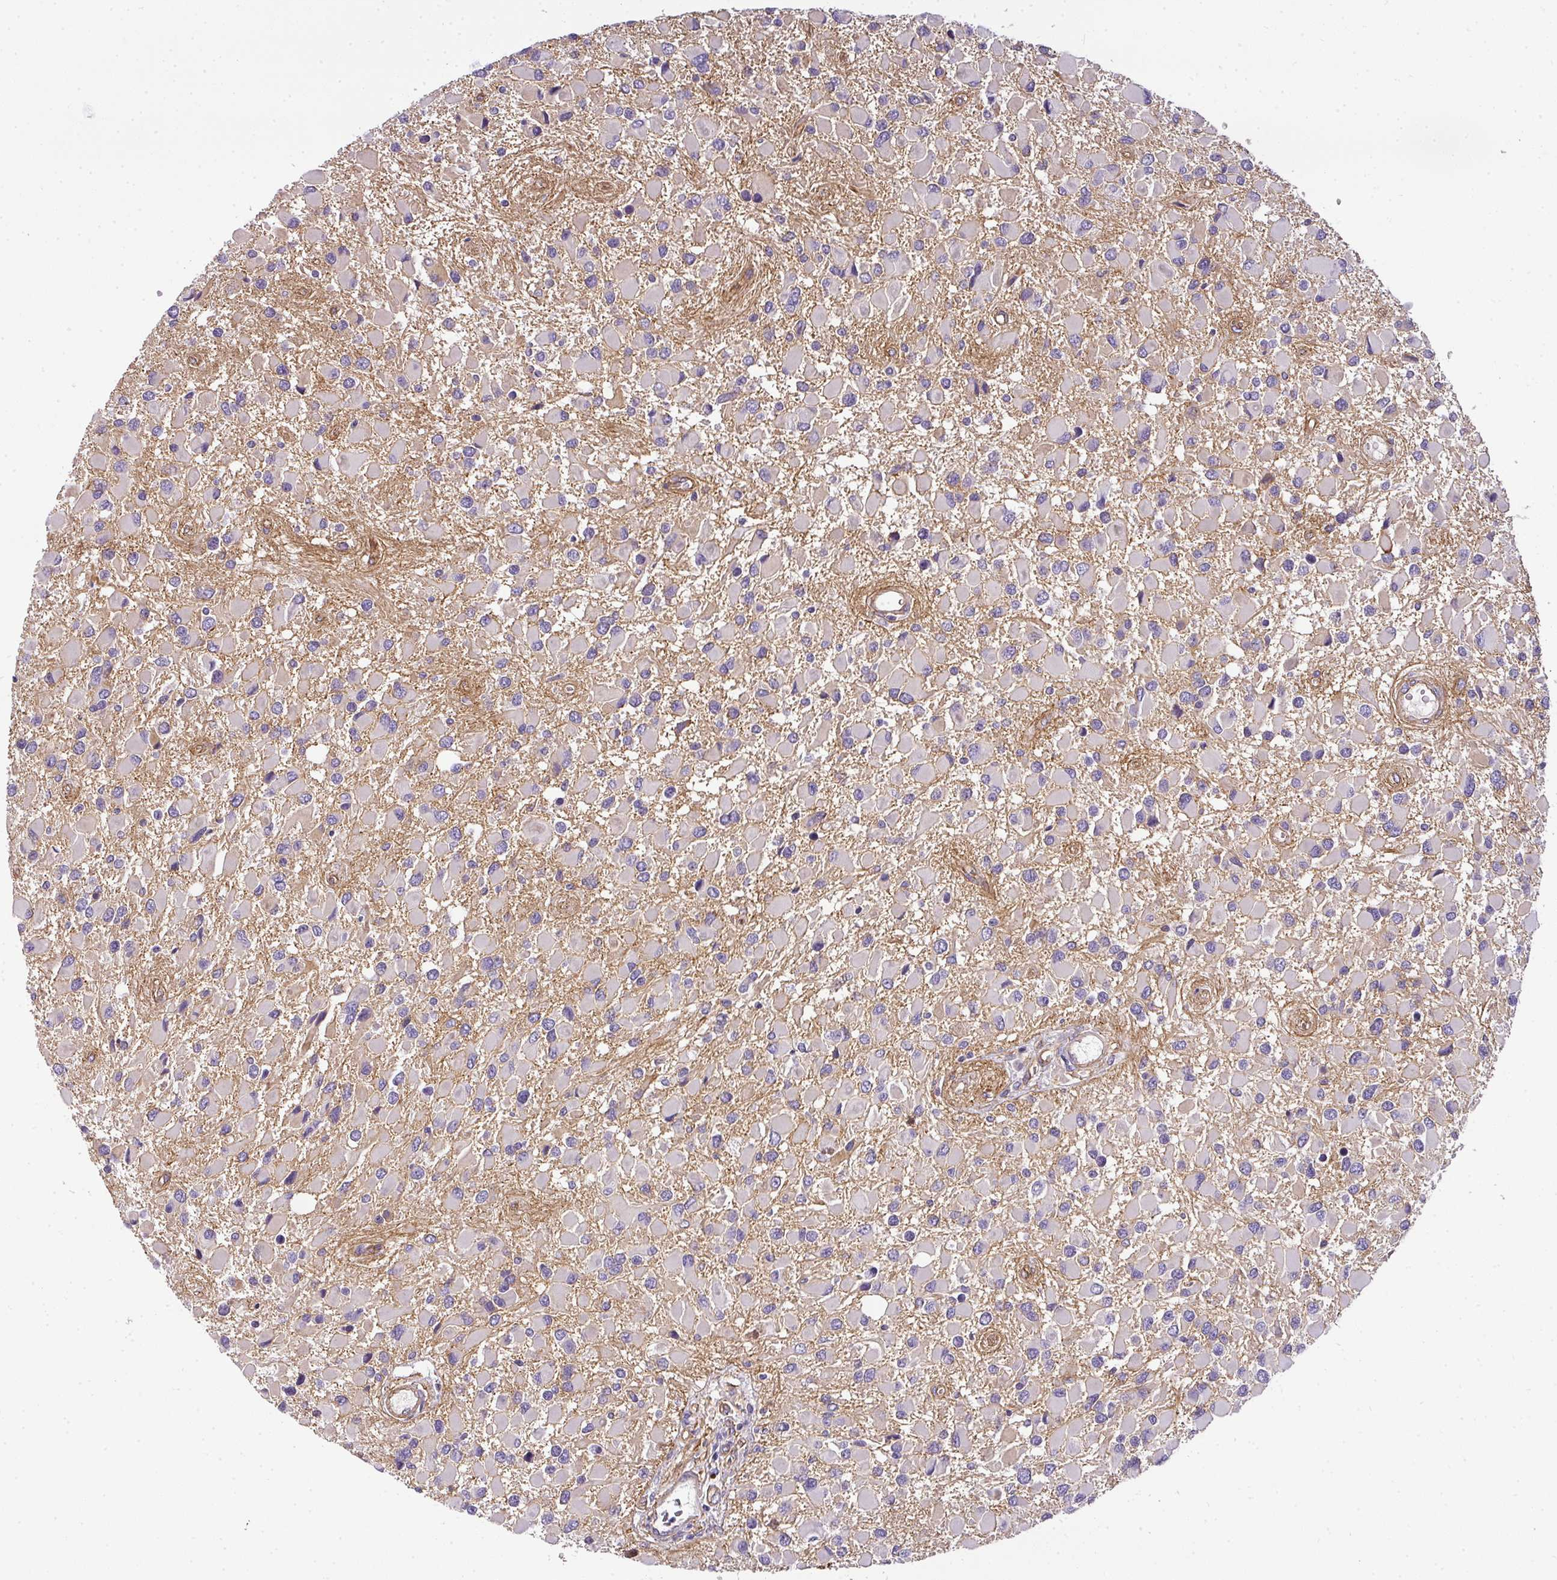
{"staining": {"intensity": "negative", "quantity": "none", "location": "none"}, "tissue": "glioma", "cell_type": "Tumor cells", "image_type": "cancer", "snomed": [{"axis": "morphology", "description": "Glioma, malignant, High grade"}, {"axis": "topography", "description": "Brain"}], "caption": "There is no significant positivity in tumor cells of glioma.", "gene": "OR11H4", "patient": {"sex": "male", "age": 53}}